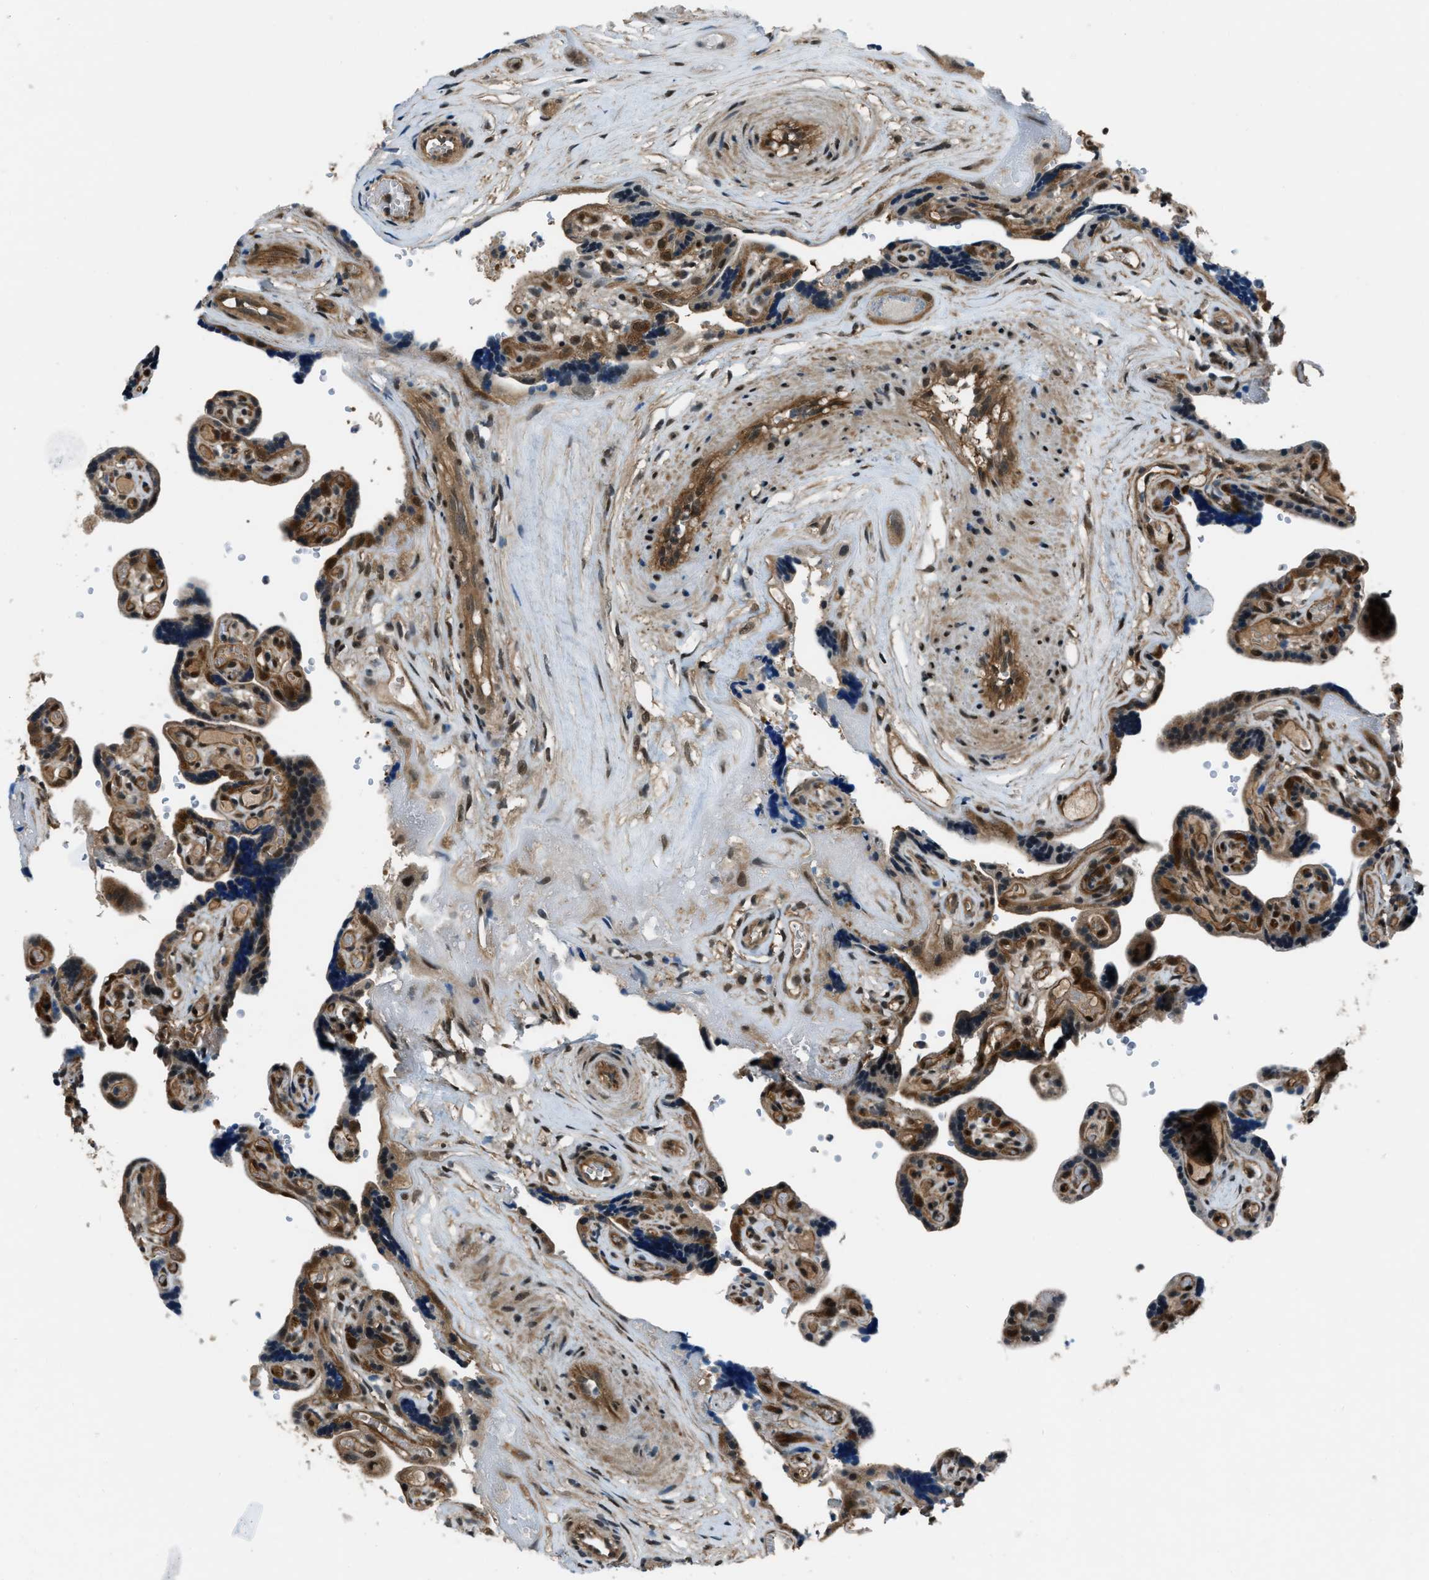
{"staining": {"intensity": "moderate", "quantity": ">75%", "location": "cytoplasmic/membranous,nuclear"}, "tissue": "placenta", "cell_type": "Decidual cells", "image_type": "normal", "snomed": [{"axis": "morphology", "description": "Normal tissue, NOS"}, {"axis": "topography", "description": "Placenta"}], "caption": "Moderate cytoplasmic/membranous,nuclear staining for a protein is identified in approximately >75% of decidual cells of unremarkable placenta using immunohistochemistry.", "gene": "NUDCD3", "patient": {"sex": "female", "age": 30}}